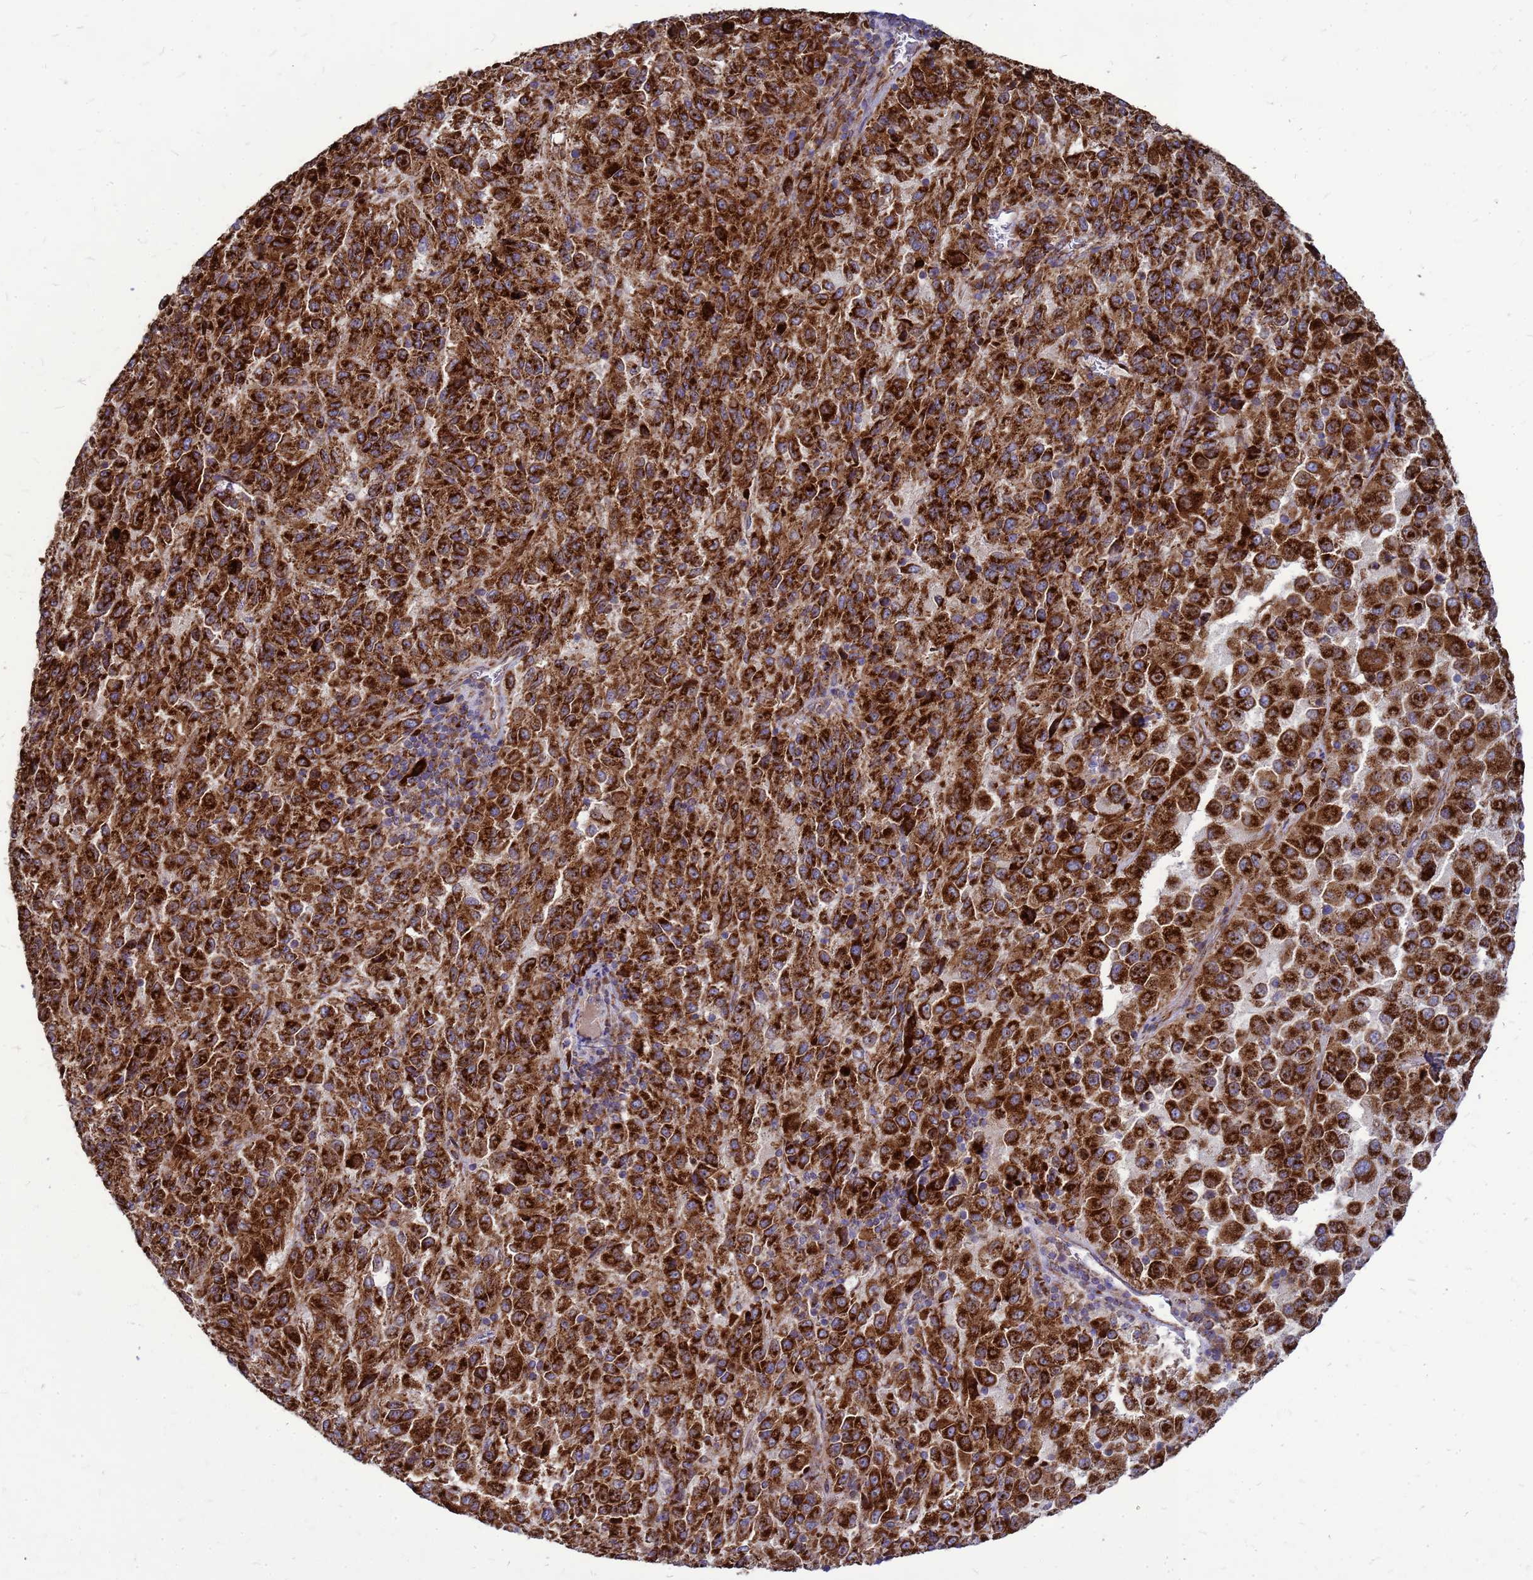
{"staining": {"intensity": "strong", "quantity": ">75%", "location": "cytoplasmic/membranous"}, "tissue": "melanoma", "cell_type": "Tumor cells", "image_type": "cancer", "snomed": [{"axis": "morphology", "description": "Malignant melanoma, Metastatic site"}, {"axis": "topography", "description": "Lung"}], "caption": "Malignant melanoma (metastatic site) was stained to show a protein in brown. There is high levels of strong cytoplasmic/membranous staining in about >75% of tumor cells.", "gene": "FSTL4", "patient": {"sex": "male", "age": 64}}